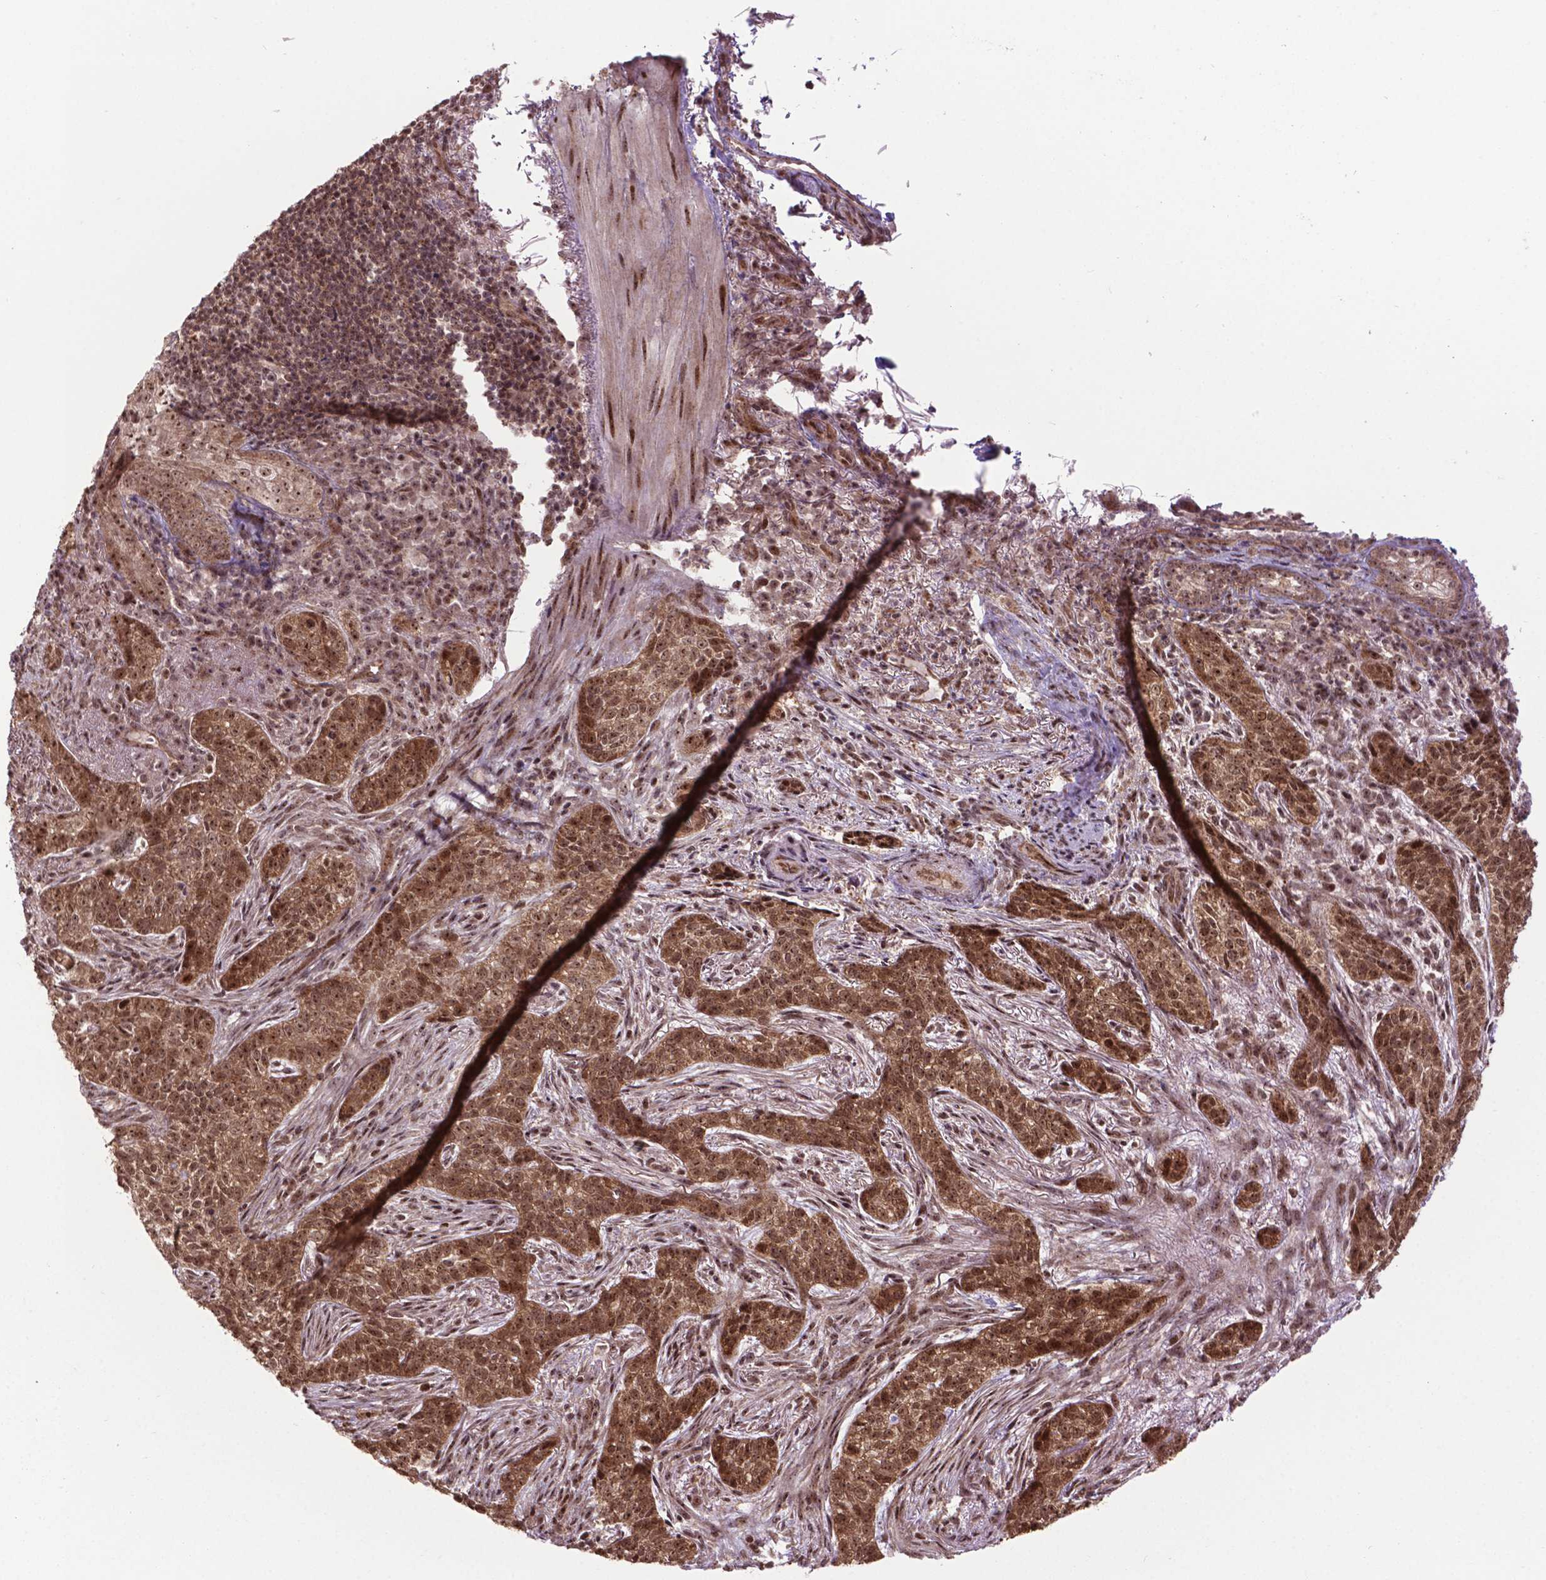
{"staining": {"intensity": "moderate", "quantity": ">75%", "location": "nuclear"}, "tissue": "skin cancer", "cell_type": "Tumor cells", "image_type": "cancer", "snomed": [{"axis": "morphology", "description": "Basal cell carcinoma"}, {"axis": "topography", "description": "Skin"}], "caption": "Immunohistochemistry staining of skin cancer (basal cell carcinoma), which shows medium levels of moderate nuclear staining in about >75% of tumor cells indicating moderate nuclear protein staining. The staining was performed using DAB (3,3'-diaminobenzidine) (brown) for protein detection and nuclei were counterstained in hematoxylin (blue).", "gene": "CSNK2A1", "patient": {"sex": "female", "age": 69}}